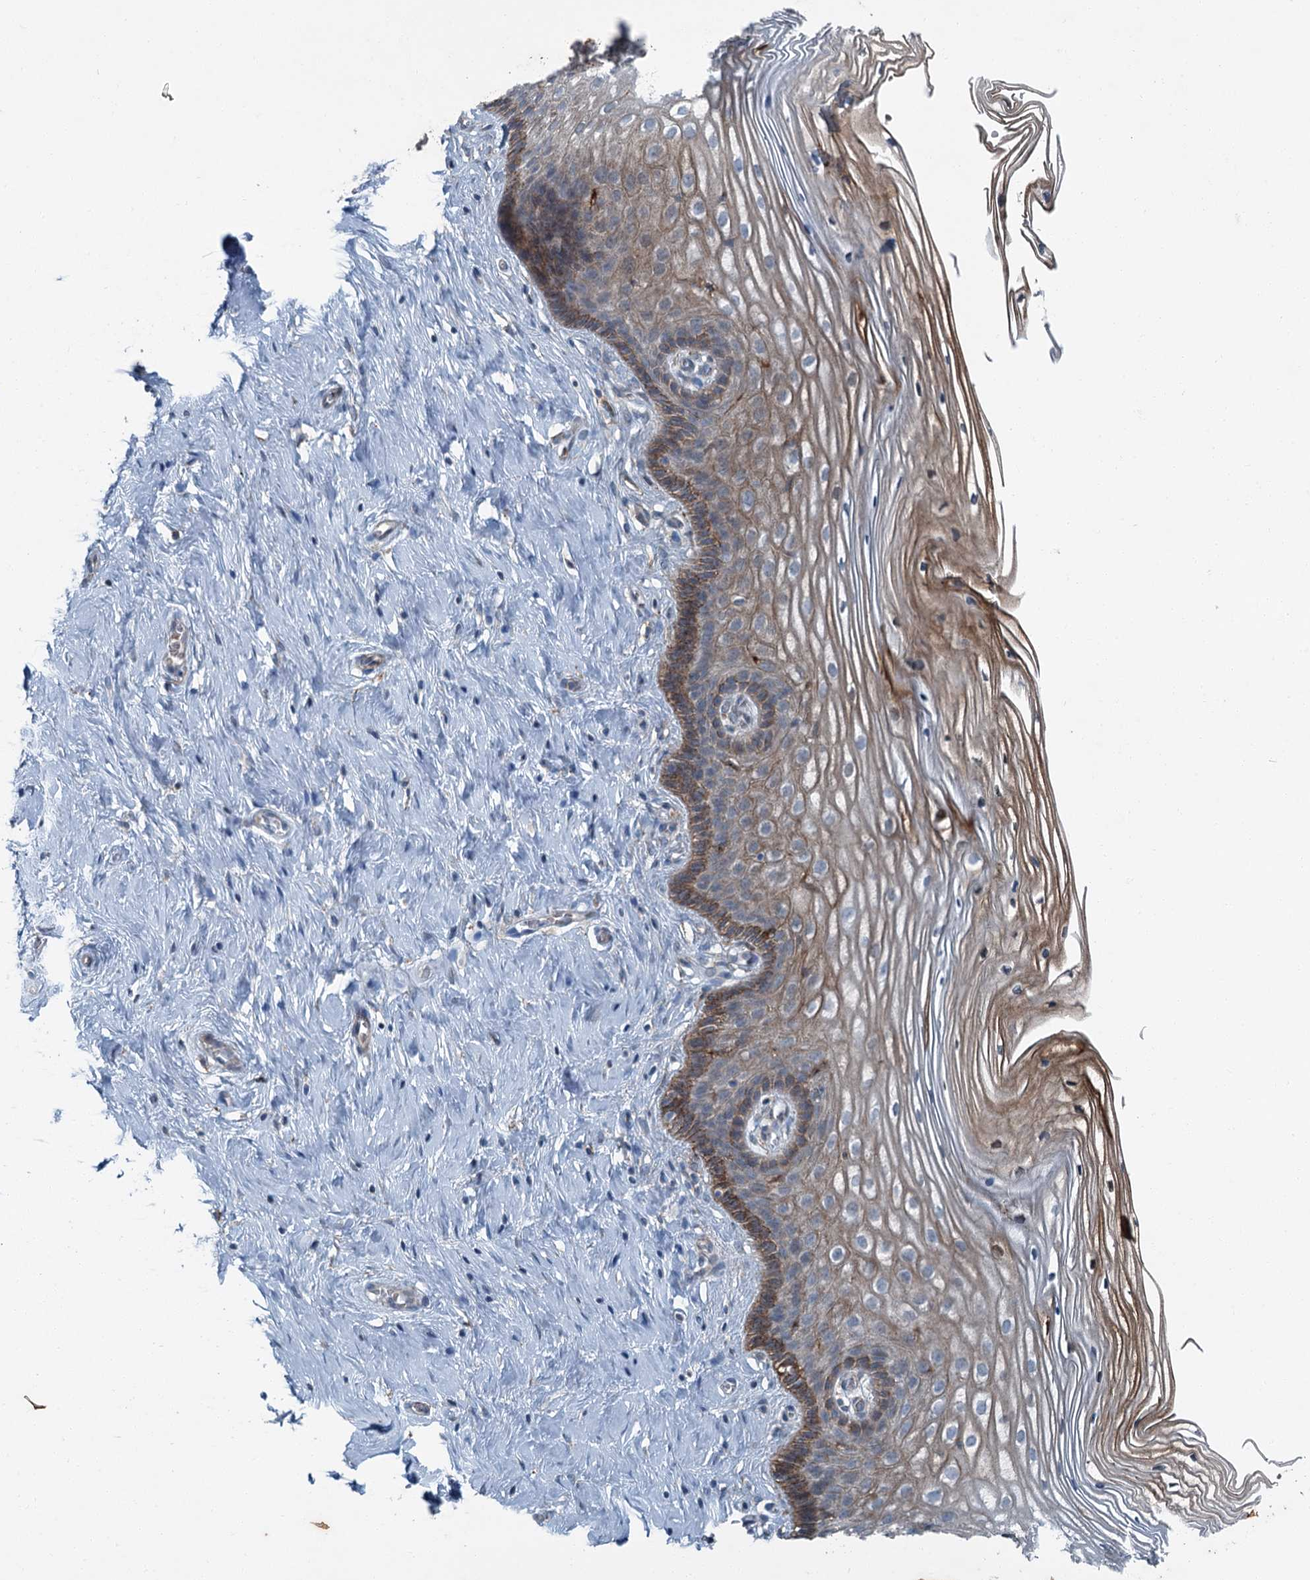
{"staining": {"intensity": "moderate", "quantity": ">75%", "location": "cytoplasmic/membranous"}, "tissue": "cervix", "cell_type": "Glandular cells", "image_type": "normal", "snomed": [{"axis": "morphology", "description": "Normal tissue, NOS"}, {"axis": "topography", "description": "Cervix"}], "caption": "Unremarkable cervix was stained to show a protein in brown. There is medium levels of moderate cytoplasmic/membranous positivity in about >75% of glandular cells. The protein of interest is shown in brown color, while the nuclei are stained blue.", "gene": "AXL", "patient": {"sex": "female", "age": 33}}